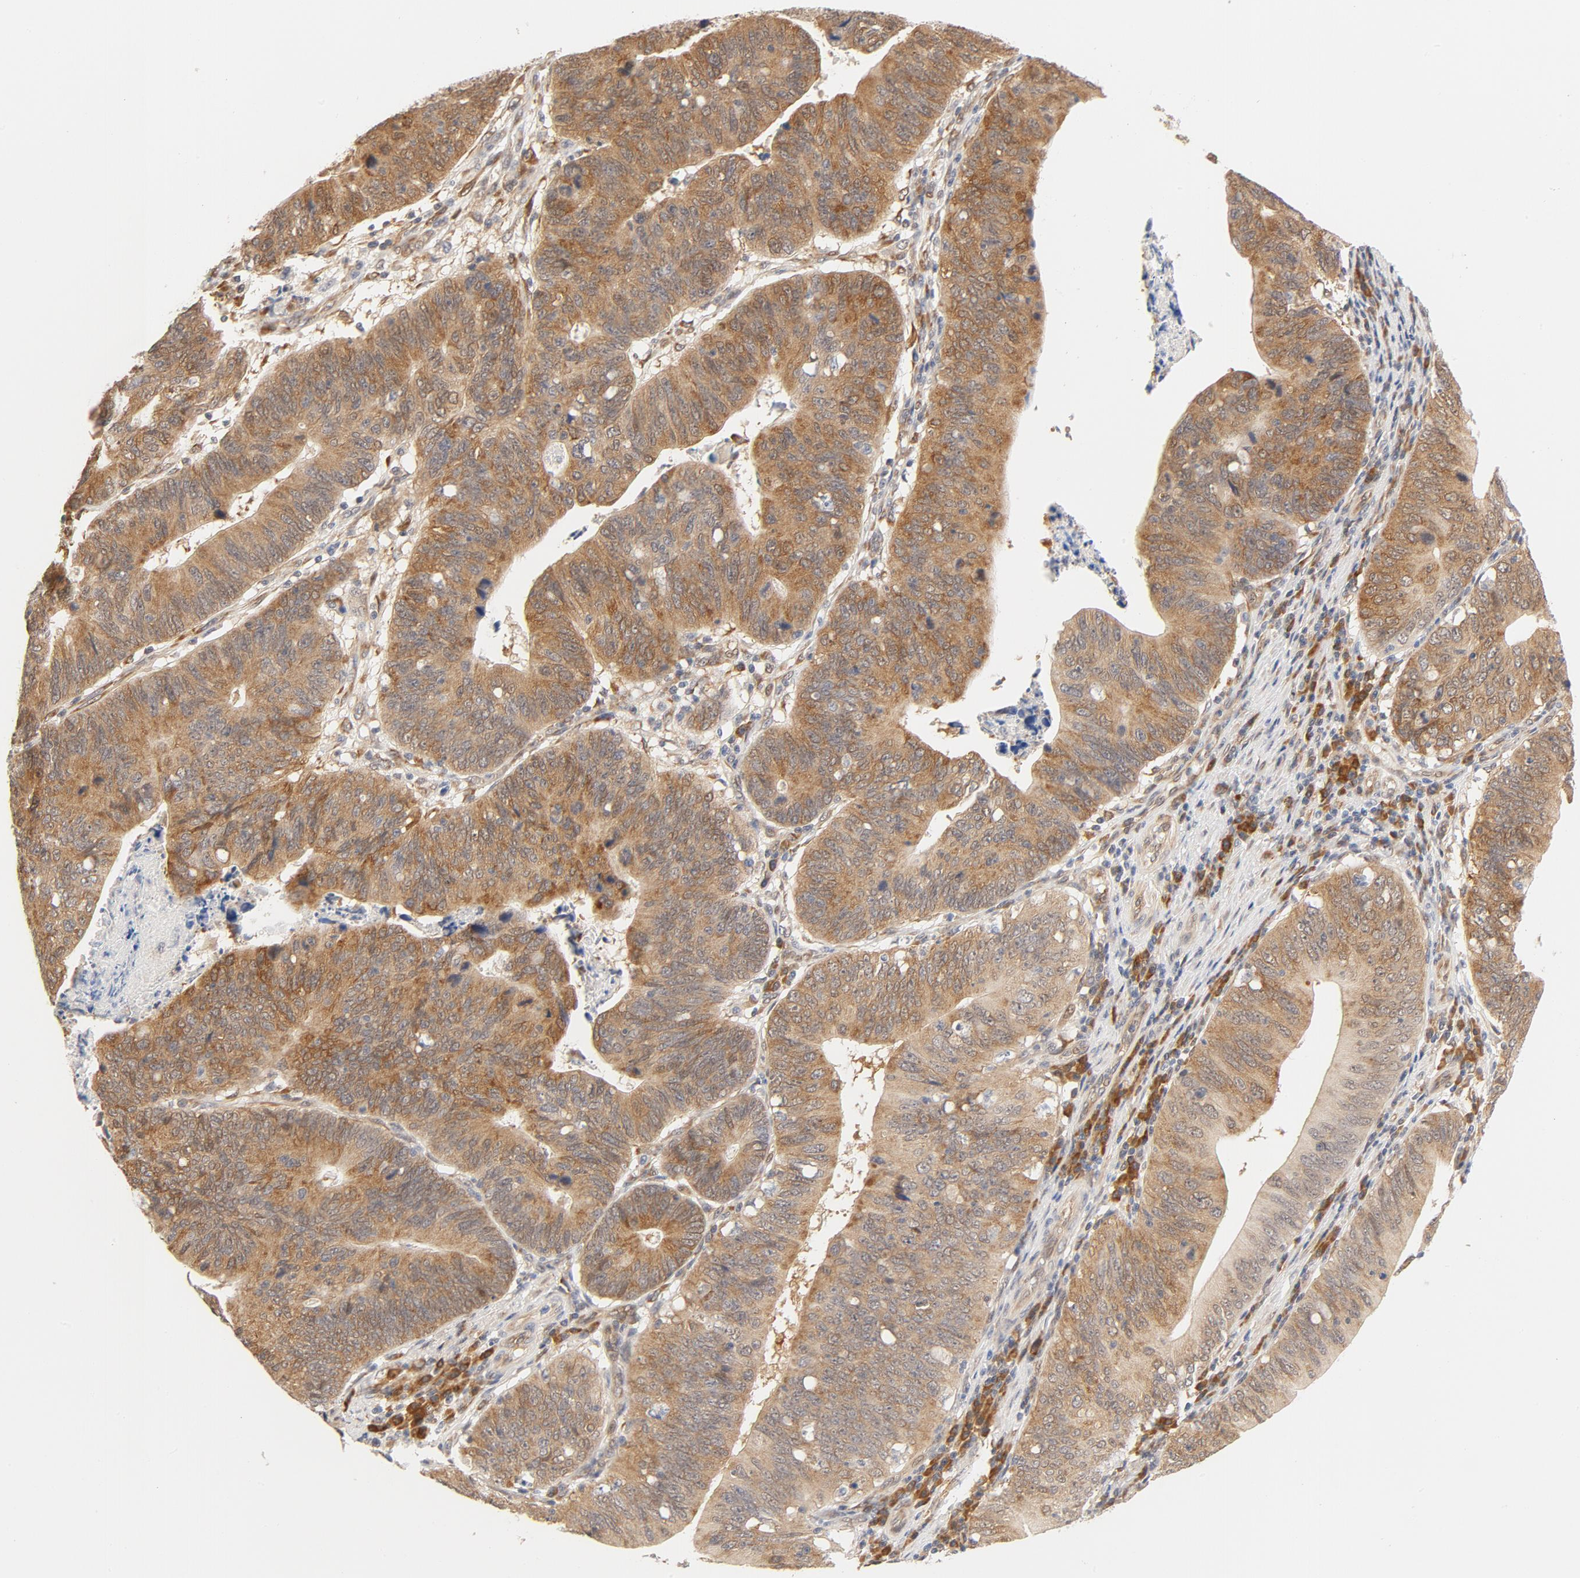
{"staining": {"intensity": "moderate", "quantity": ">75%", "location": "cytoplasmic/membranous"}, "tissue": "stomach cancer", "cell_type": "Tumor cells", "image_type": "cancer", "snomed": [{"axis": "morphology", "description": "Adenocarcinoma, NOS"}, {"axis": "topography", "description": "Stomach"}], "caption": "Stomach cancer (adenocarcinoma) tissue reveals moderate cytoplasmic/membranous positivity in approximately >75% of tumor cells, visualized by immunohistochemistry.", "gene": "EIF4E", "patient": {"sex": "male", "age": 59}}